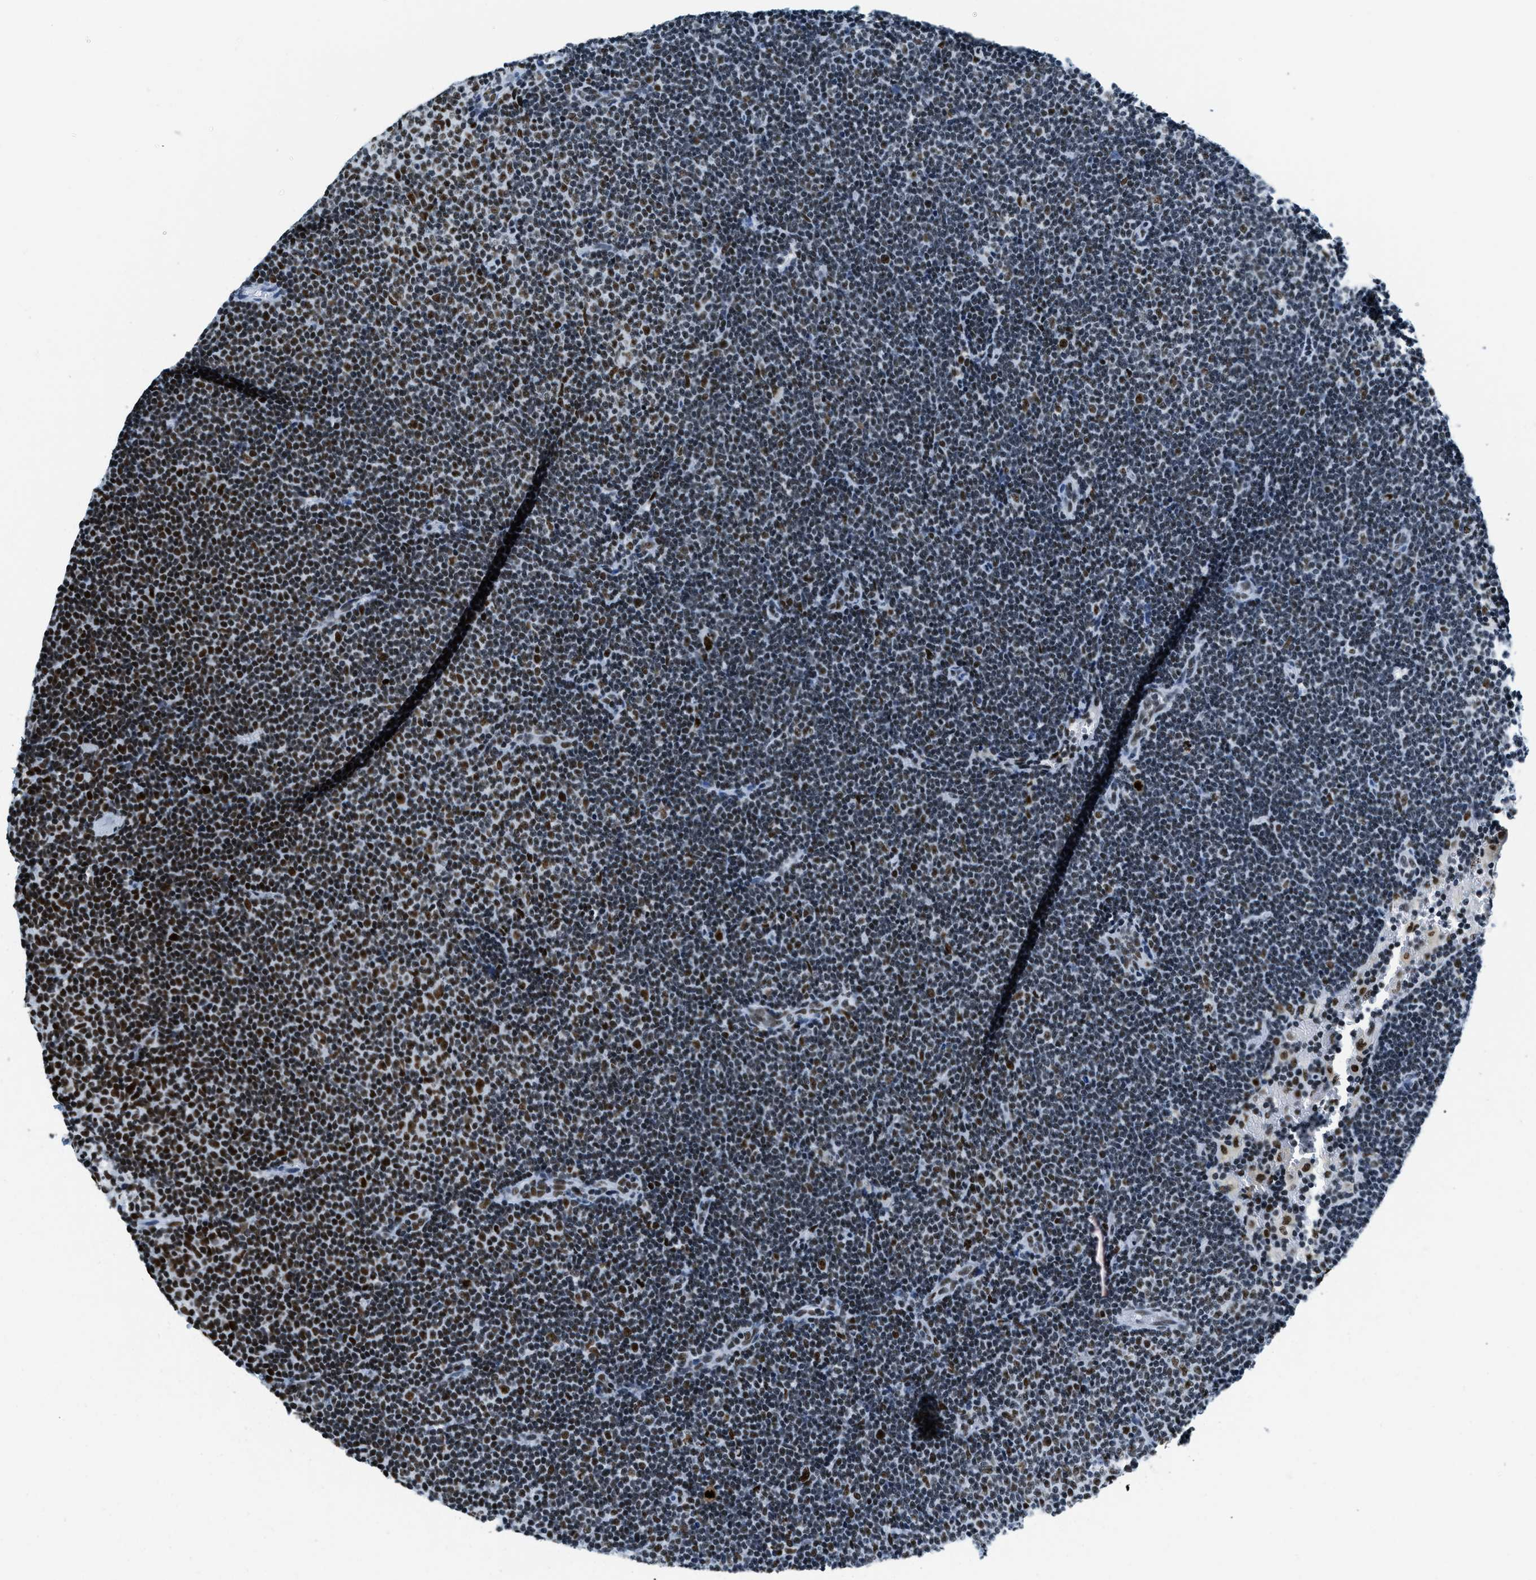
{"staining": {"intensity": "strong", "quantity": "25%-75%", "location": "nuclear"}, "tissue": "lymphoma", "cell_type": "Tumor cells", "image_type": "cancer", "snomed": [{"axis": "morphology", "description": "Malignant lymphoma, non-Hodgkin's type, Low grade"}, {"axis": "topography", "description": "Lymph node"}], "caption": "The immunohistochemical stain highlights strong nuclear expression in tumor cells of lymphoma tissue. (IHC, brightfield microscopy, high magnification).", "gene": "TOP1", "patient": {"sex": "female", "age": 53}}